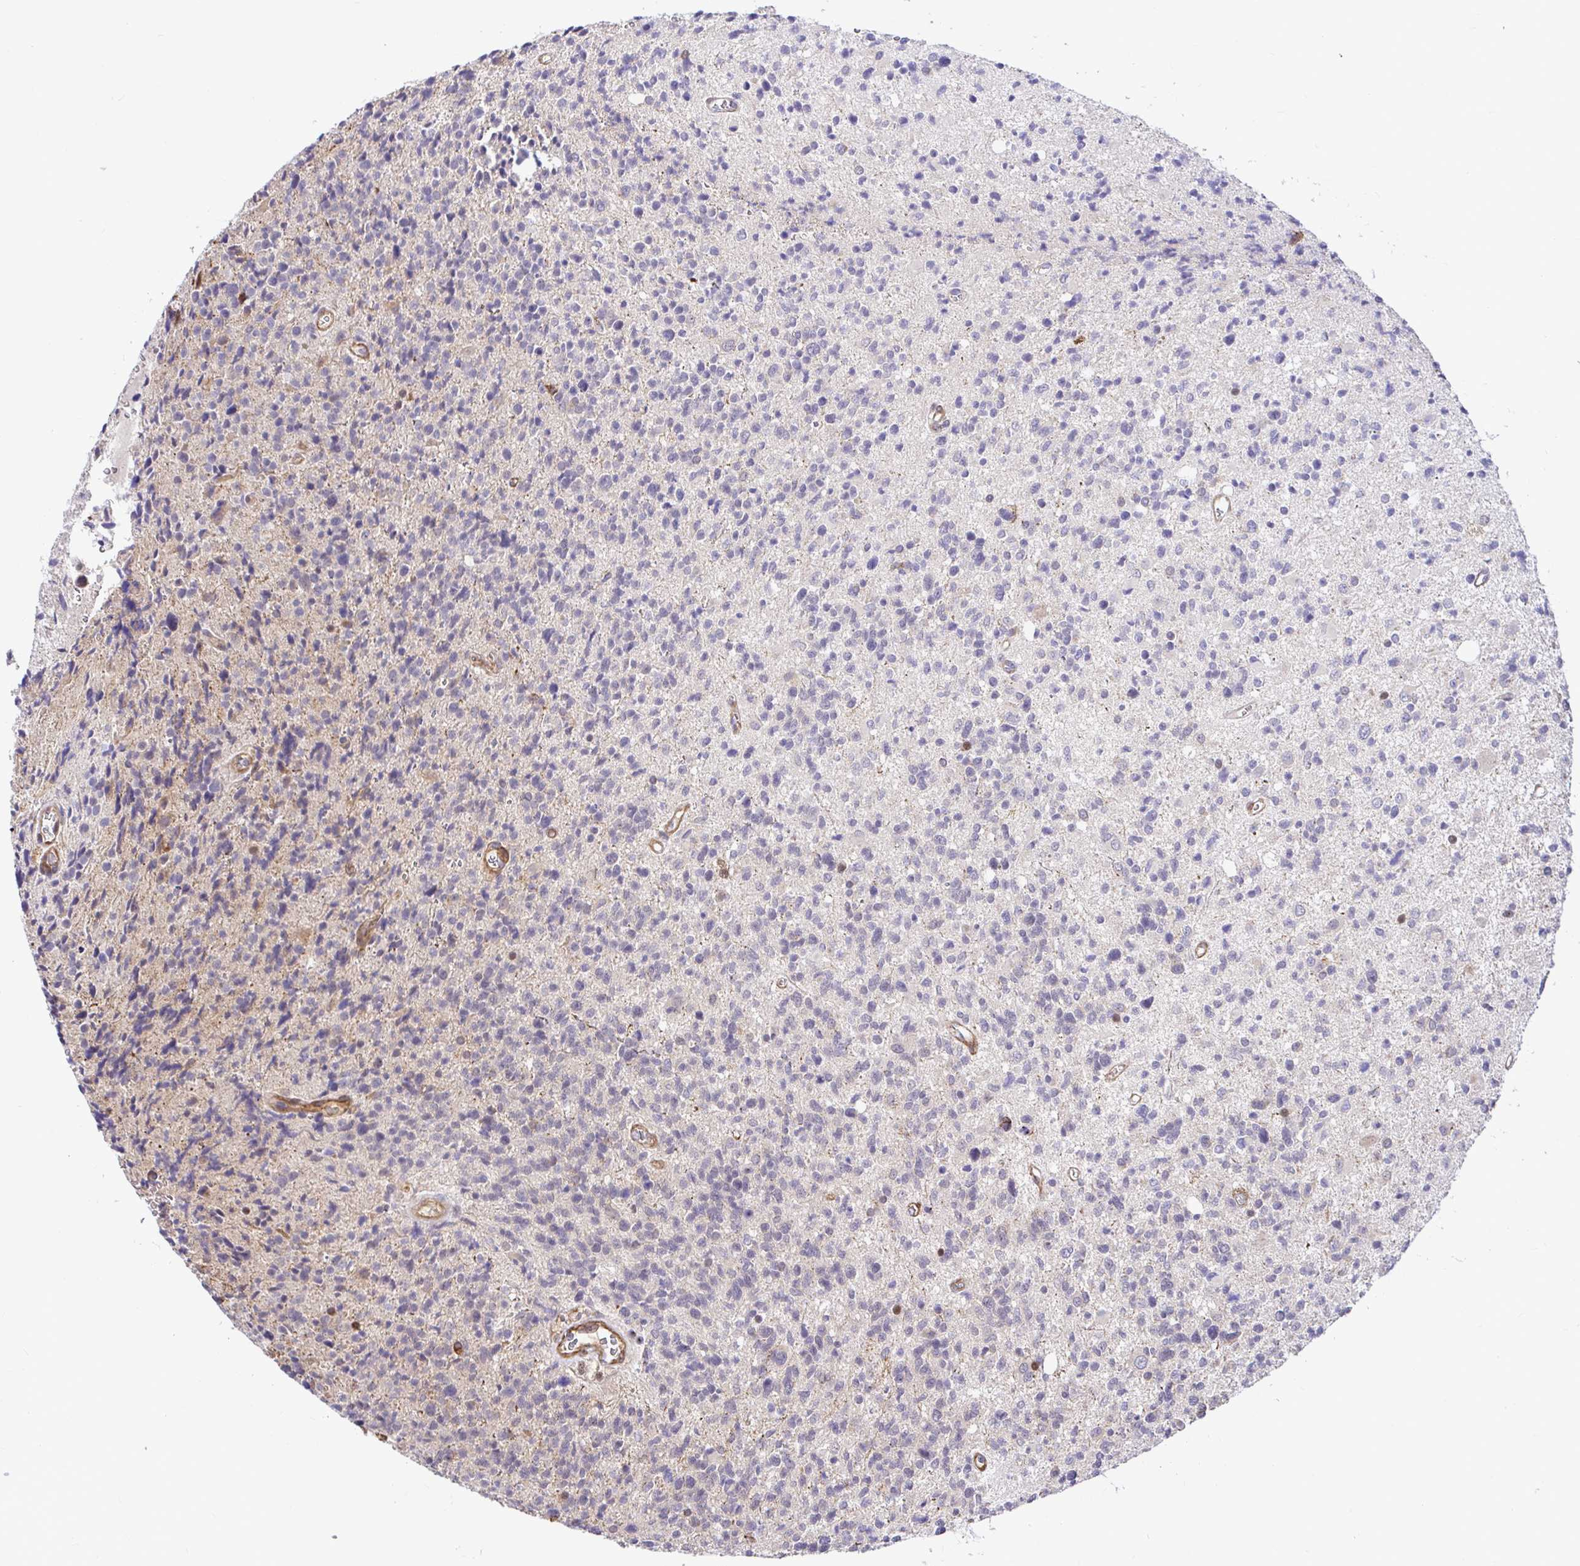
{"staining": {"intensity": "negative", "quantity": "none", "location": "none"}, "tissue": "glioma", "cell_type": "Tumor cells", "image_type": "cancer", "snomed": [{"axis": "morphology", "description": "Glioma, malignant, High grade"}, {"axis": "topography", "description": "Brain"}], "caption": "The image reveals no significant positivity in tumor cells of malignant high-grade glioma. The staining is performed using DAB brown chromogen with nuclei counter-stained in using hematoxylin.", "gene": "TRIM55", "patient": {"sex": "male", "age": 29}}